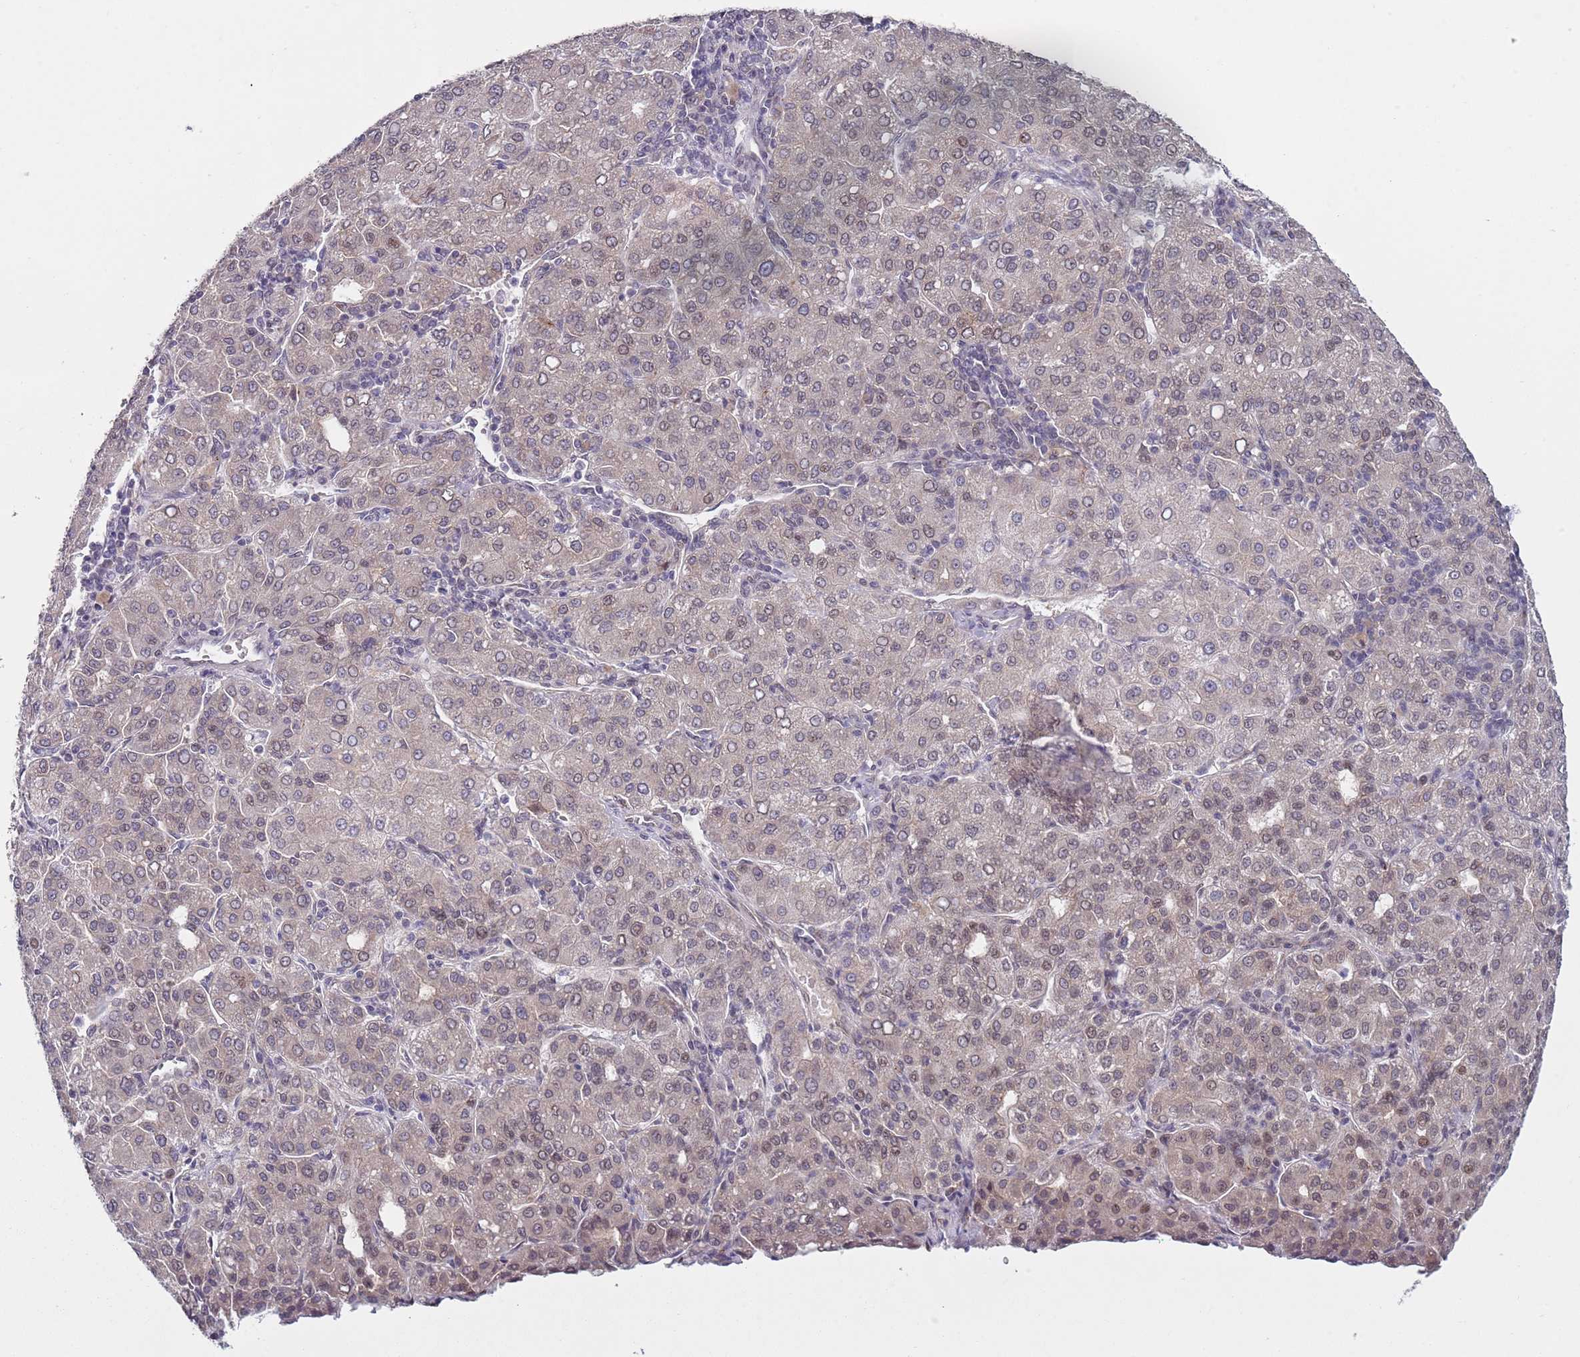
{"staining": {"intensity": "weak", "quantity": "25%-75%", "location": "nuclear"}, "tissue": "liver cancer", "cell_type": "Tumor cells", "image_type": "cancer", "snomed": [{"axis": "morphology", "description": "Carcinoma, Hepatocellular, NOS"}, {"axis": "topography", "description": "Liver"}], "caption": "Protein staining by immunohistochemistry (IHC) shows weak nuclear positivity in approximately 25%-75% of tumor cells in hepatocellular carcinoma (liver).", "gene": "SLC25A32", "patient": {"sex": "male", "age": 65}}